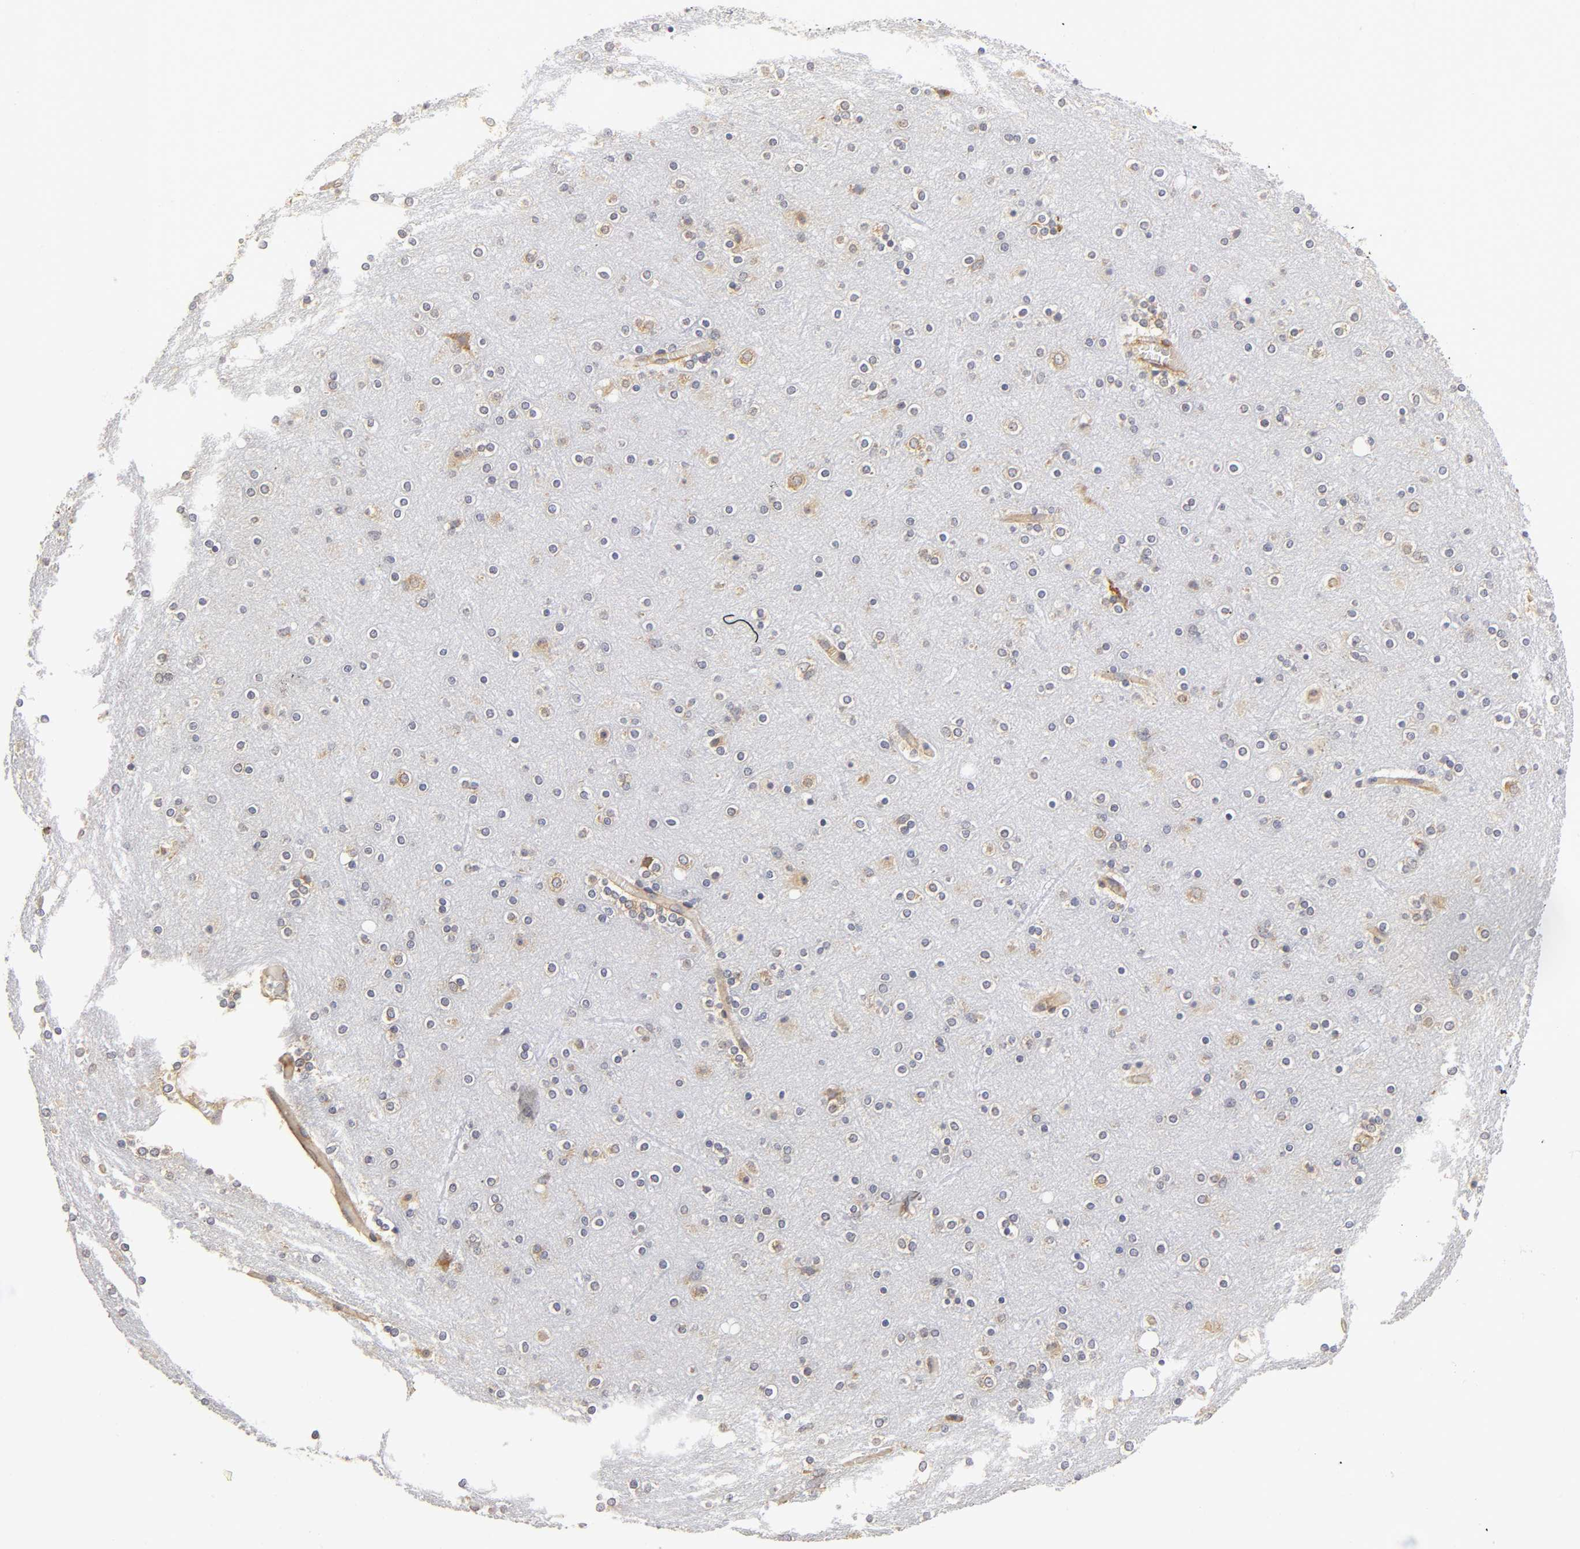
{"staining": {"intensity": "moderate", "quantity": "25%-75%", "location": "cytoplasmic/membranous"}, "tissue": "cerebral cortex", "cell_type": "Endothelial cells", "image_type": "normal", "snomed": [{"axis": "morphology", "description": "Normal tissue, NOS"}, {"axis": "topography", "description": "Cerebral cortex"}], "caption": "Approximately 25%-75% of endothelial cells in unremarkable cerebral cortex reveal moderate cytoplasmic/membranous protein positivity as visualized by brown immunohistochemical staining.", "gene": "RPL14", "patient": {"sex": "female", "age": 54}}